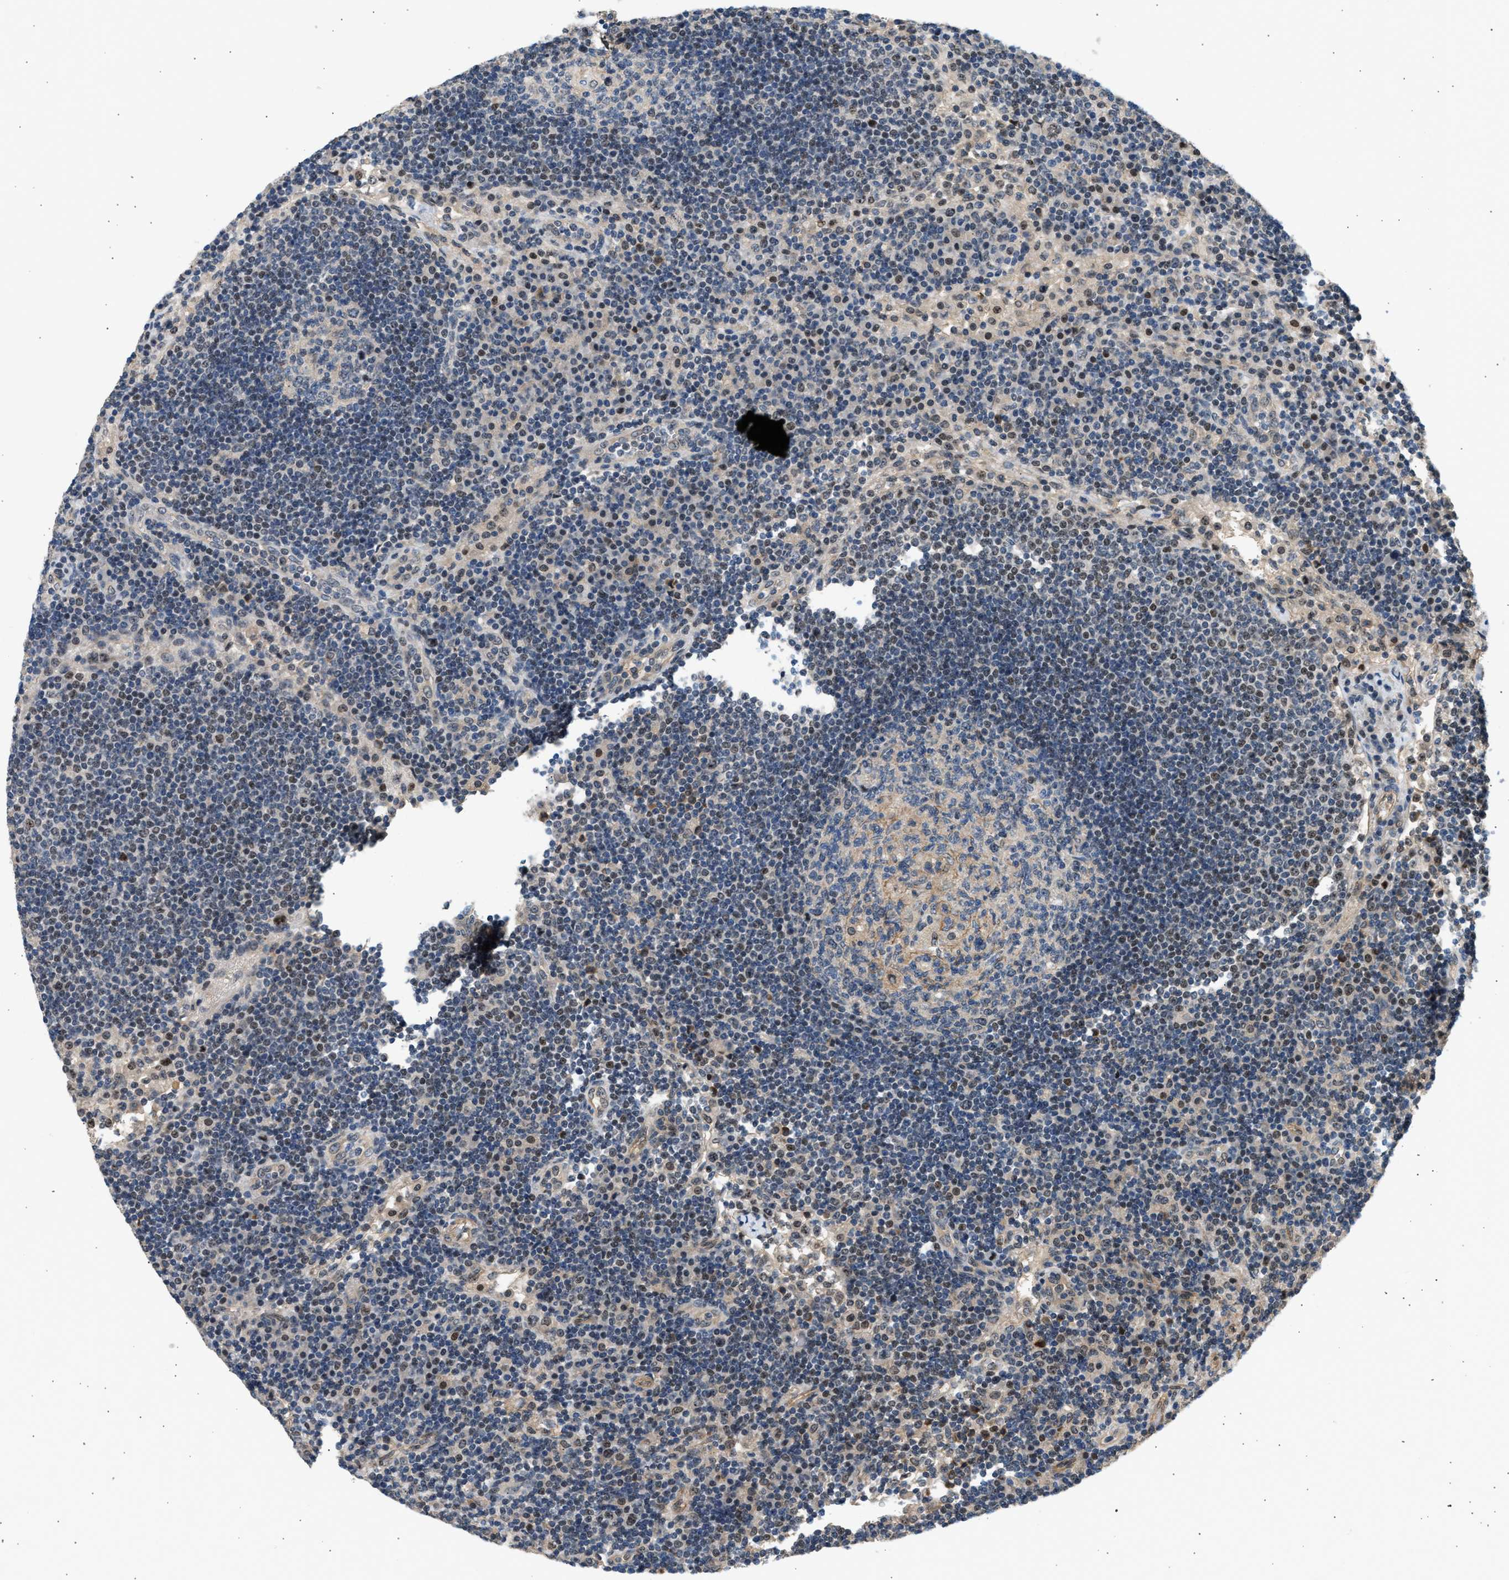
{"staining": {"intensity": "weak", "quantity": "<25%", "location": "cytoplasmic/membranous"}, "tissue": "lymph node", "cell_type": "Germinal center cells", "image_type": "normal", "snomed": [{"axis": "morphology", "description": "Normal tissue, NOS"}, {"axis": "topography", "description": "Lymph node"}], "caption": "The micrograph exhibits no staining of germinal center cells in benign lymph node. (Immunohistochemistry, brightfield microscopy, high magnification).", "gene": "WDR31", "patient": {"sex": "female", "age": 53}}